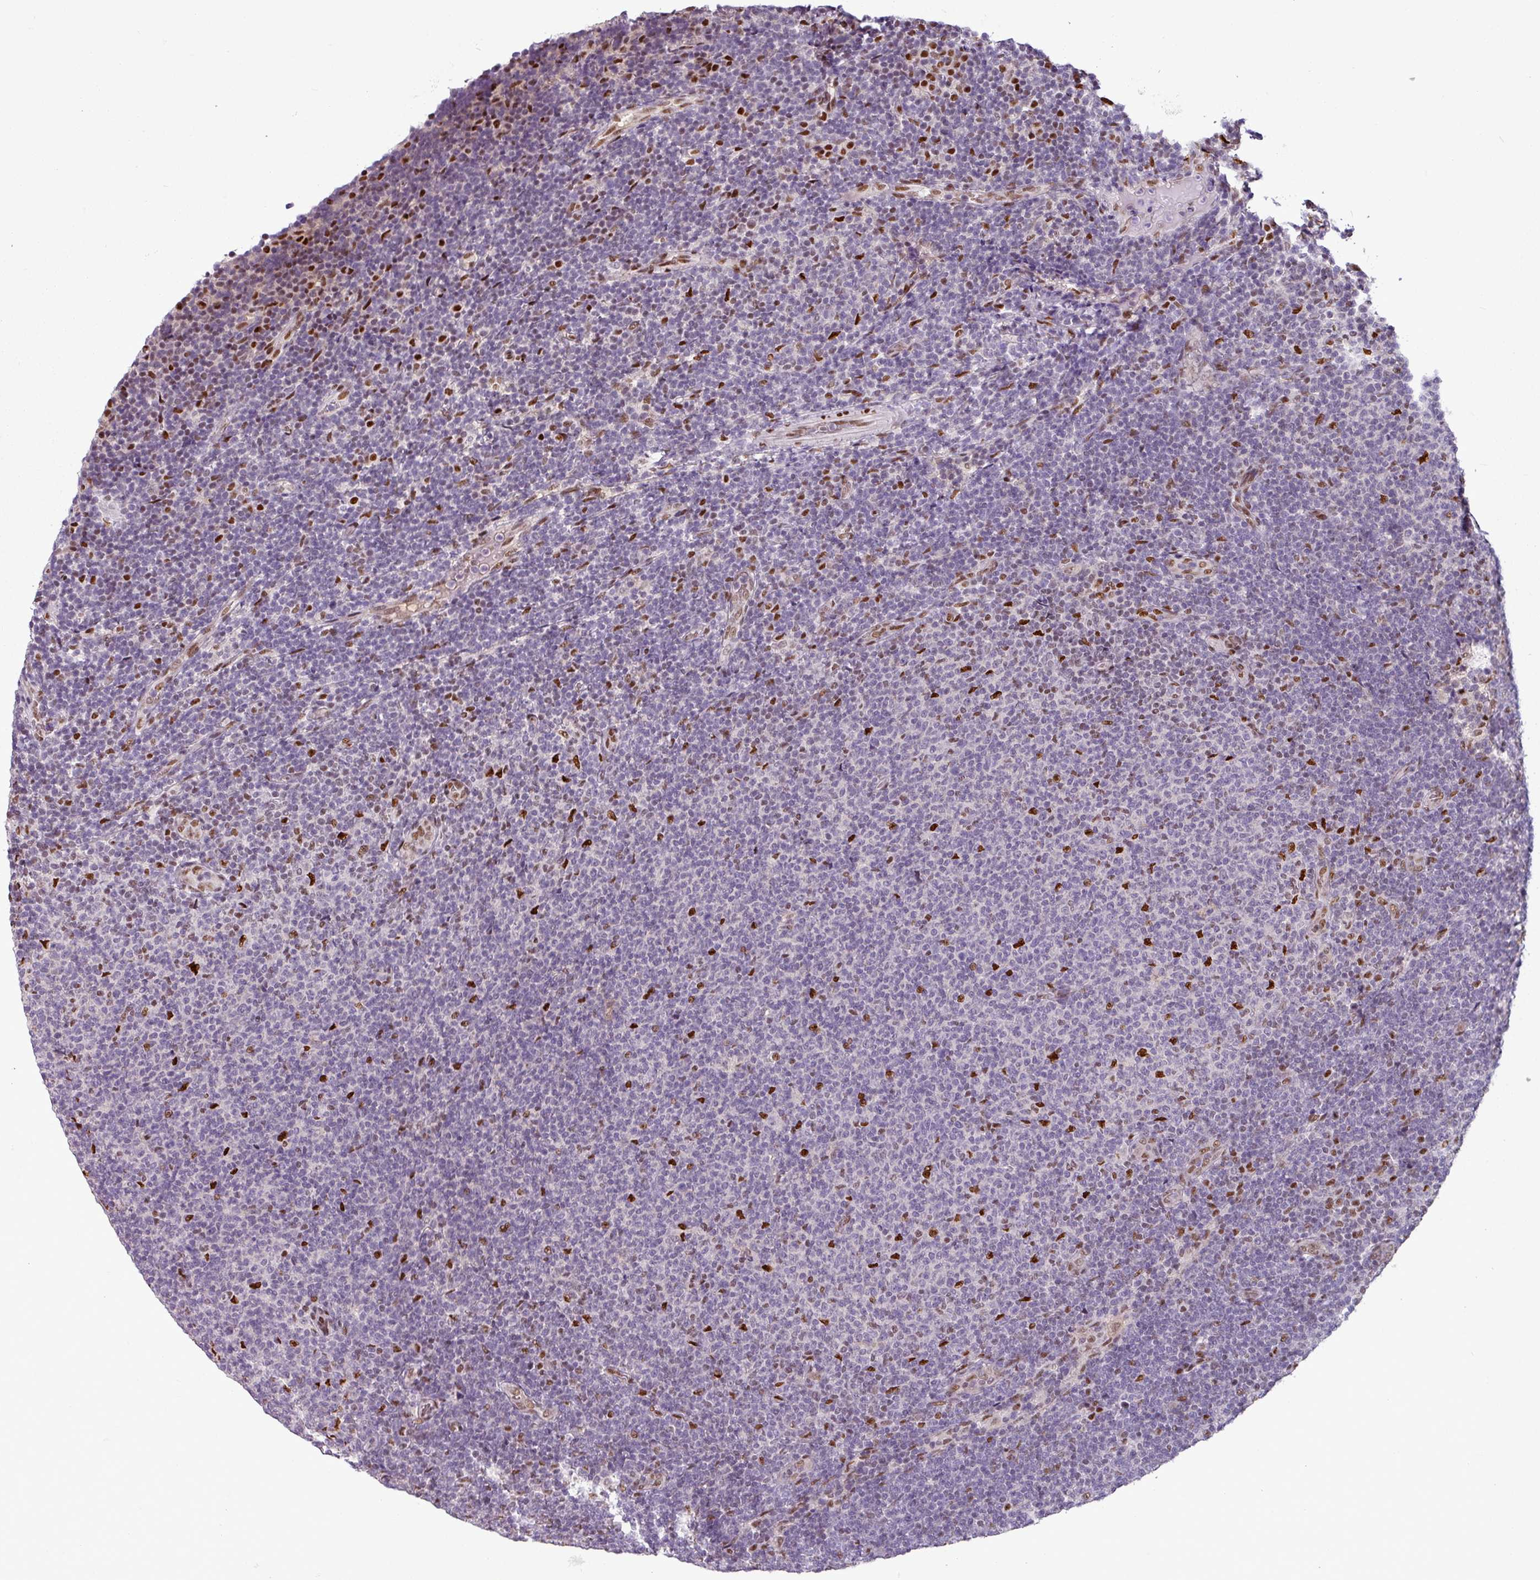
{"staining": {"intensity": "strong", "quantity": "<25%", "location": "nuclear"}, "tissue": "lymphoma", "cell_type": "Tumor cells", "image_type": "cancer", "snomed": [{"axis": "morphology", "description": "Malignant lymphoma, non-Hodgkin's type, Low grade"}, {"axis": "topography", "description": "Lymph node"}], "caption": "Immunohistochemical staining of human low-grade malignant lymphoma, non-Hodgkin's type reveals strong nuclear protein expression in approximately <25% of tumor cells.", "gene": "IRF2BPL", "patient": {"sex": "male", "age": 66}}